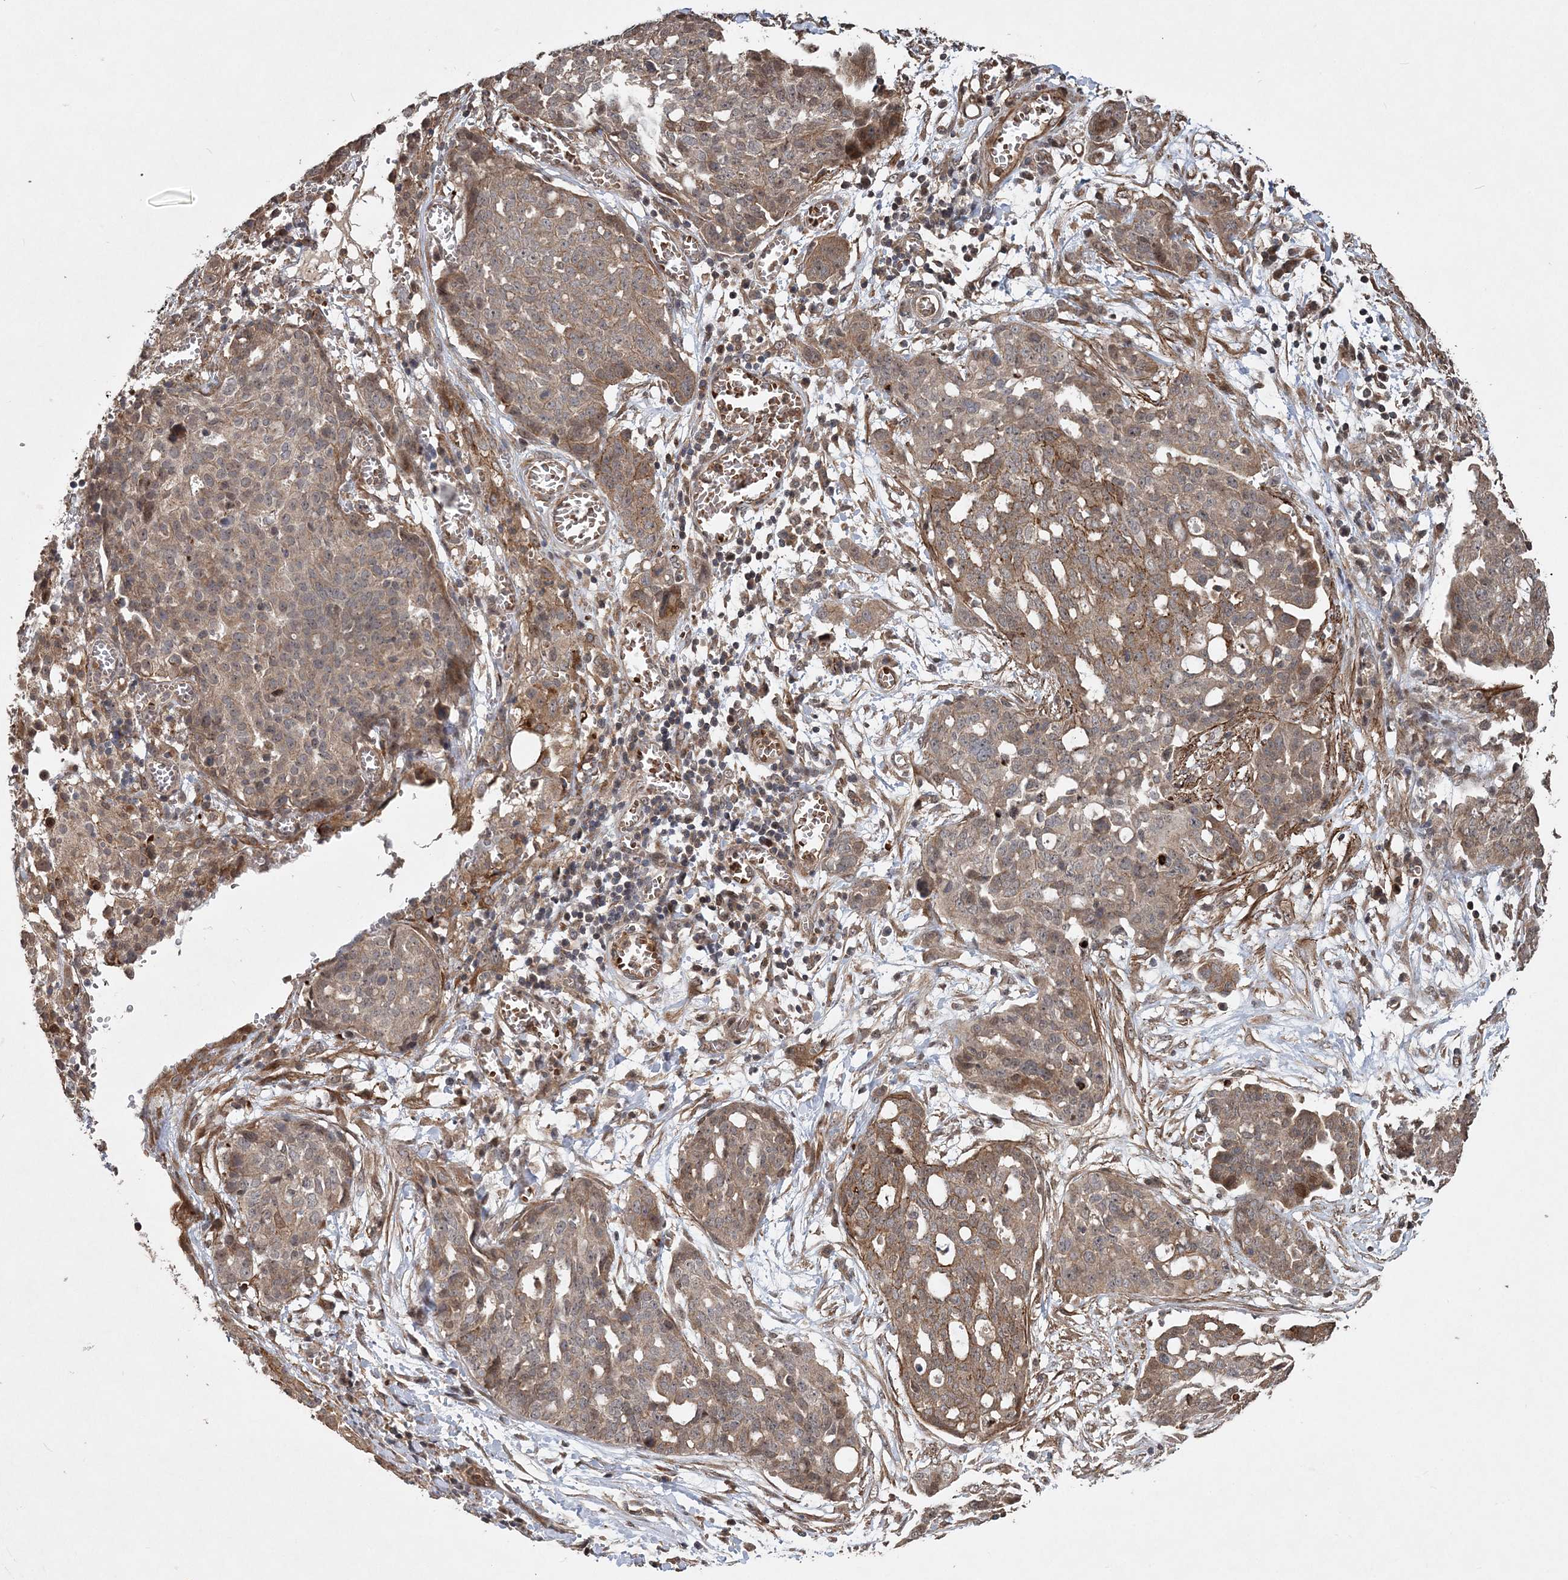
{"staining": {"intensity": "moderate", "quantity": ">75%", "location": "cytoplasmic/membranous"}, "tissue": "ovarian cancer", "cell_type": "Tumor cells", "image_type": "cancer", "snomed": [{"axis": "morphology", "description": "Cystadenocarcinoma, serous, NOS"}, {"axis": "topography", "description": "Soft tissue"}, {"axis": "topography", "description": "Ovary"}], "caption": "Ovarian cancer (serous cystadenocarcinoma) stained with a protein marker reveals moderate staining in tumor cells.", "gene": "HYCC2", "patient": {"sex": "female", "age": 57}}